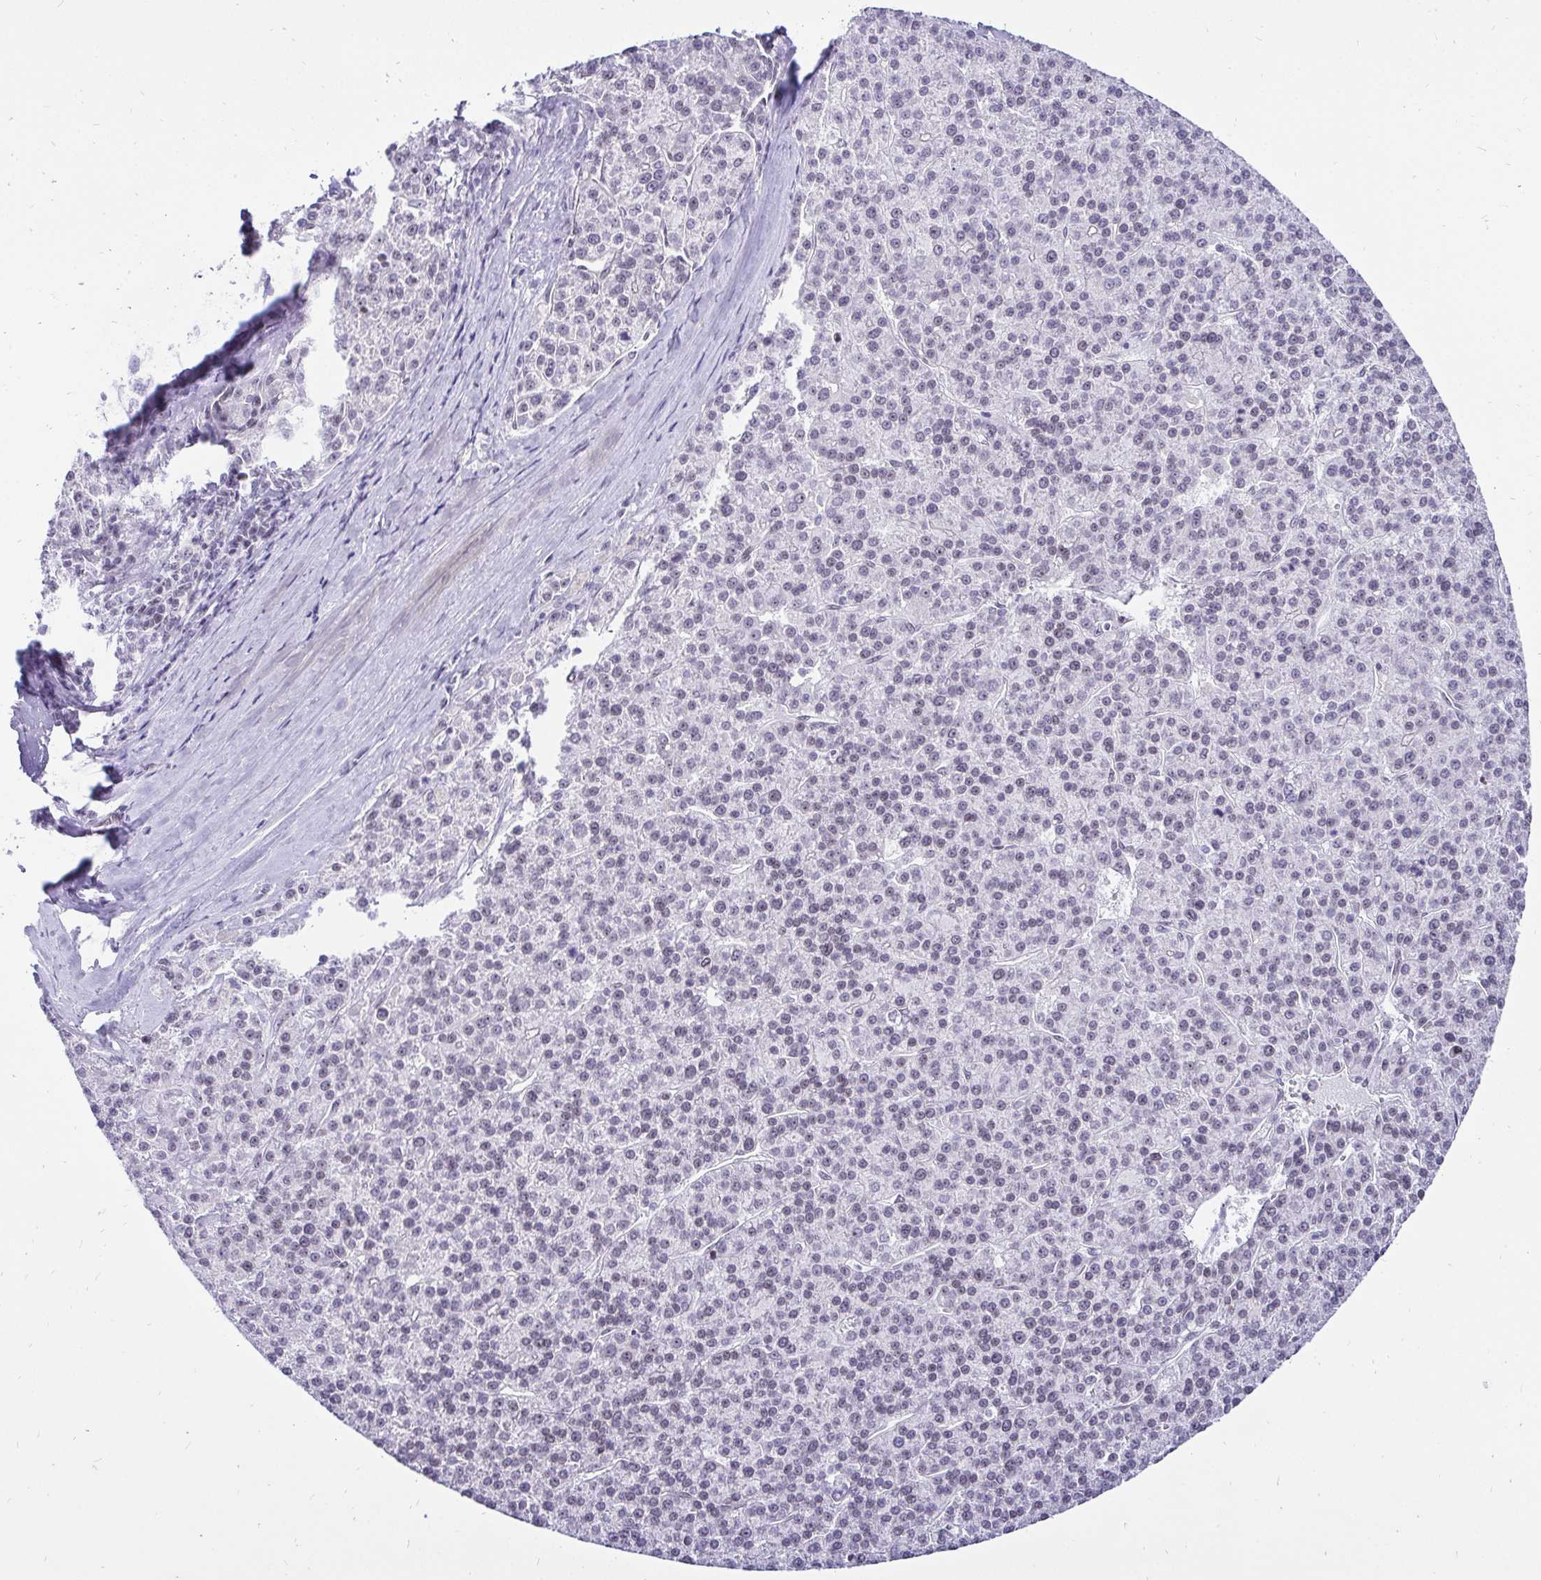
{"staining": {"intensity": "weak", "quantity": "<25%", "location": "nuclear"}, "tissue": "liver cancer", "cell_type": "Tumor cells", "image_type": "cancer", "snomed": [{"axis": "morphology", "description": "Carcinoma, Hepatocellular, NOS"}, {"axis": "topography", "description": "Liver"}], "caption": "Liver hepatocellular carcinoma was stained to show a protein in brown. There is no significant positivity in tumor cells.", "gene": "ZNF860", "patient": {"sex": "female", "age": 58}}